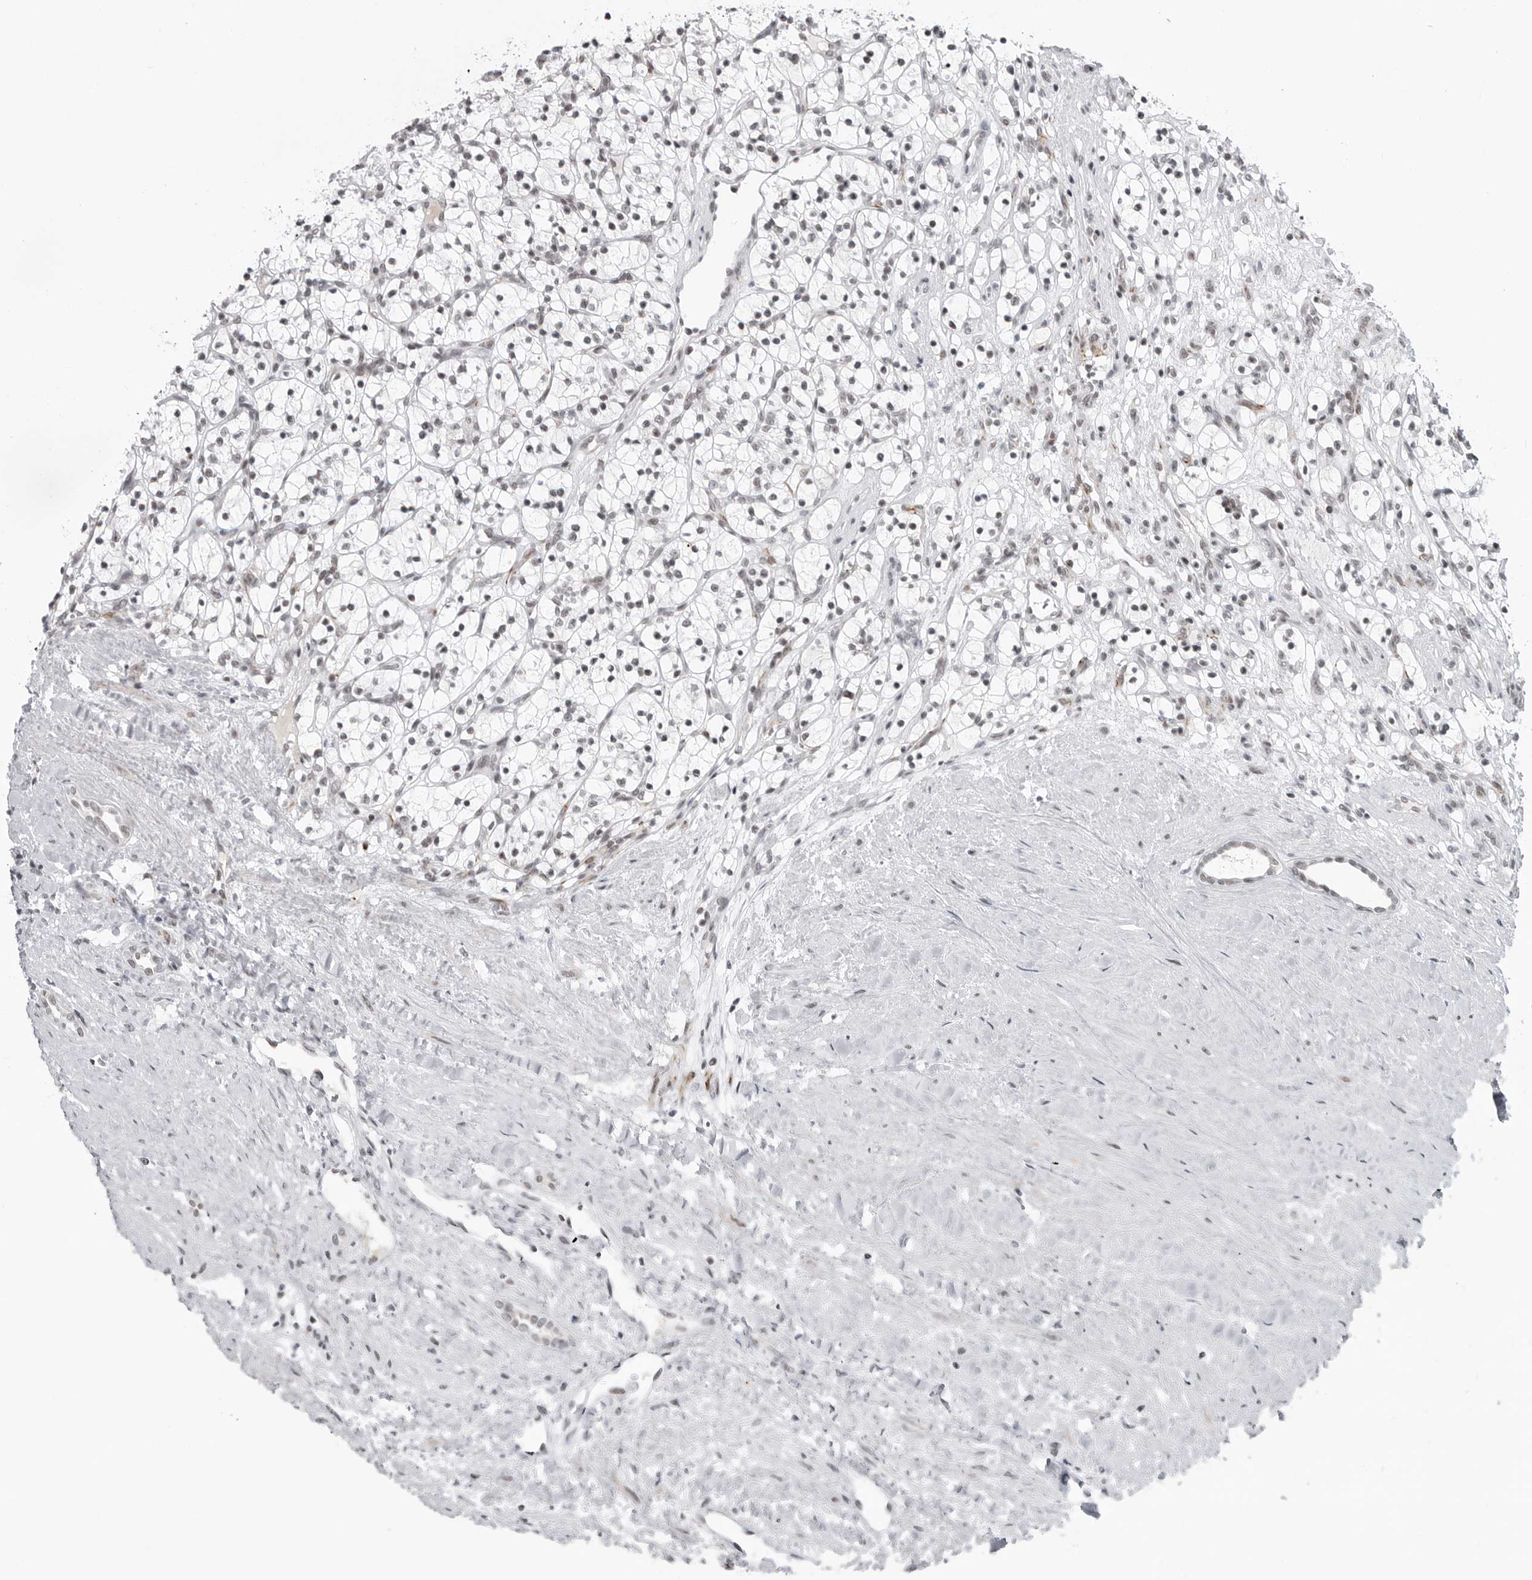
{"staining": {"intensity": "negative", "quantity": "none", "location": "none"}, "tissue": "renal cancer", "cell_type": "Tumor cells", "image_type": "cancer", "snomed": [{"axis": "morphology", "description": "Adenocarcinoma, NOS"}, {"axis": "topography", "description": "Kidney"}], "caption": "The micrograph displays no staining of tumor cells in renal adenocarcinoma.", "gene": "TRIM66", "patient": {"sex": "female", "age": 57}}